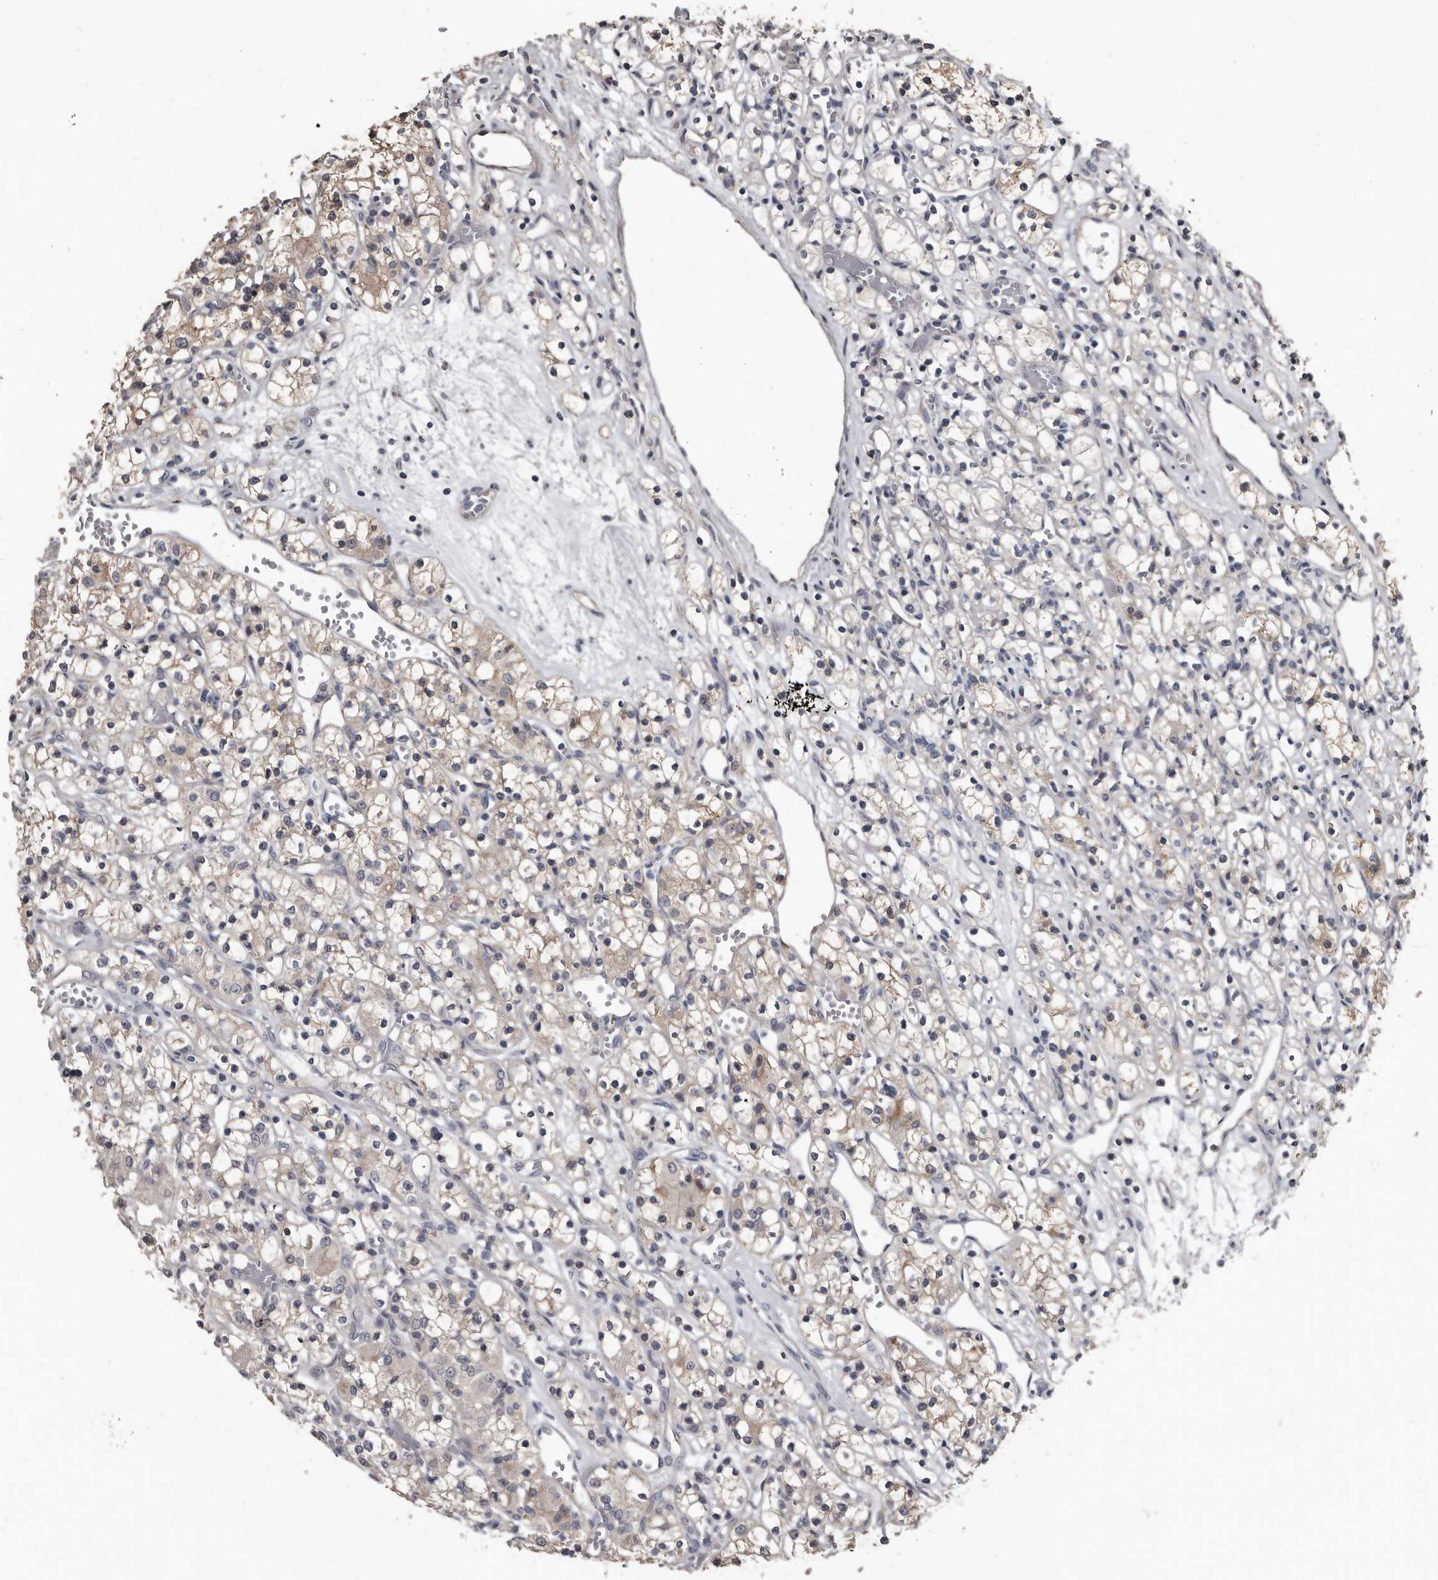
{"staining": {"intensity": "weak", "quantity": "25%-75%", "location": "cytoplasmic/membranous"}, "tissue": "renal cancer", "cell_type": "Tumor cells", "image_type": "cancer", "snomed": [{"axis": "morphology", "description": "Adenocarcinoma, NOS"}, {"axis": "topography", "description": "Kidney"}], "caption": "Protein expression analysis of adenocarcinoma (renal) displays weak cytoplasmic/membranous expression in about 25%-75% of tumor cells.", "gene": "DHPS", "patient": {"sex": "female", "age": 59}}